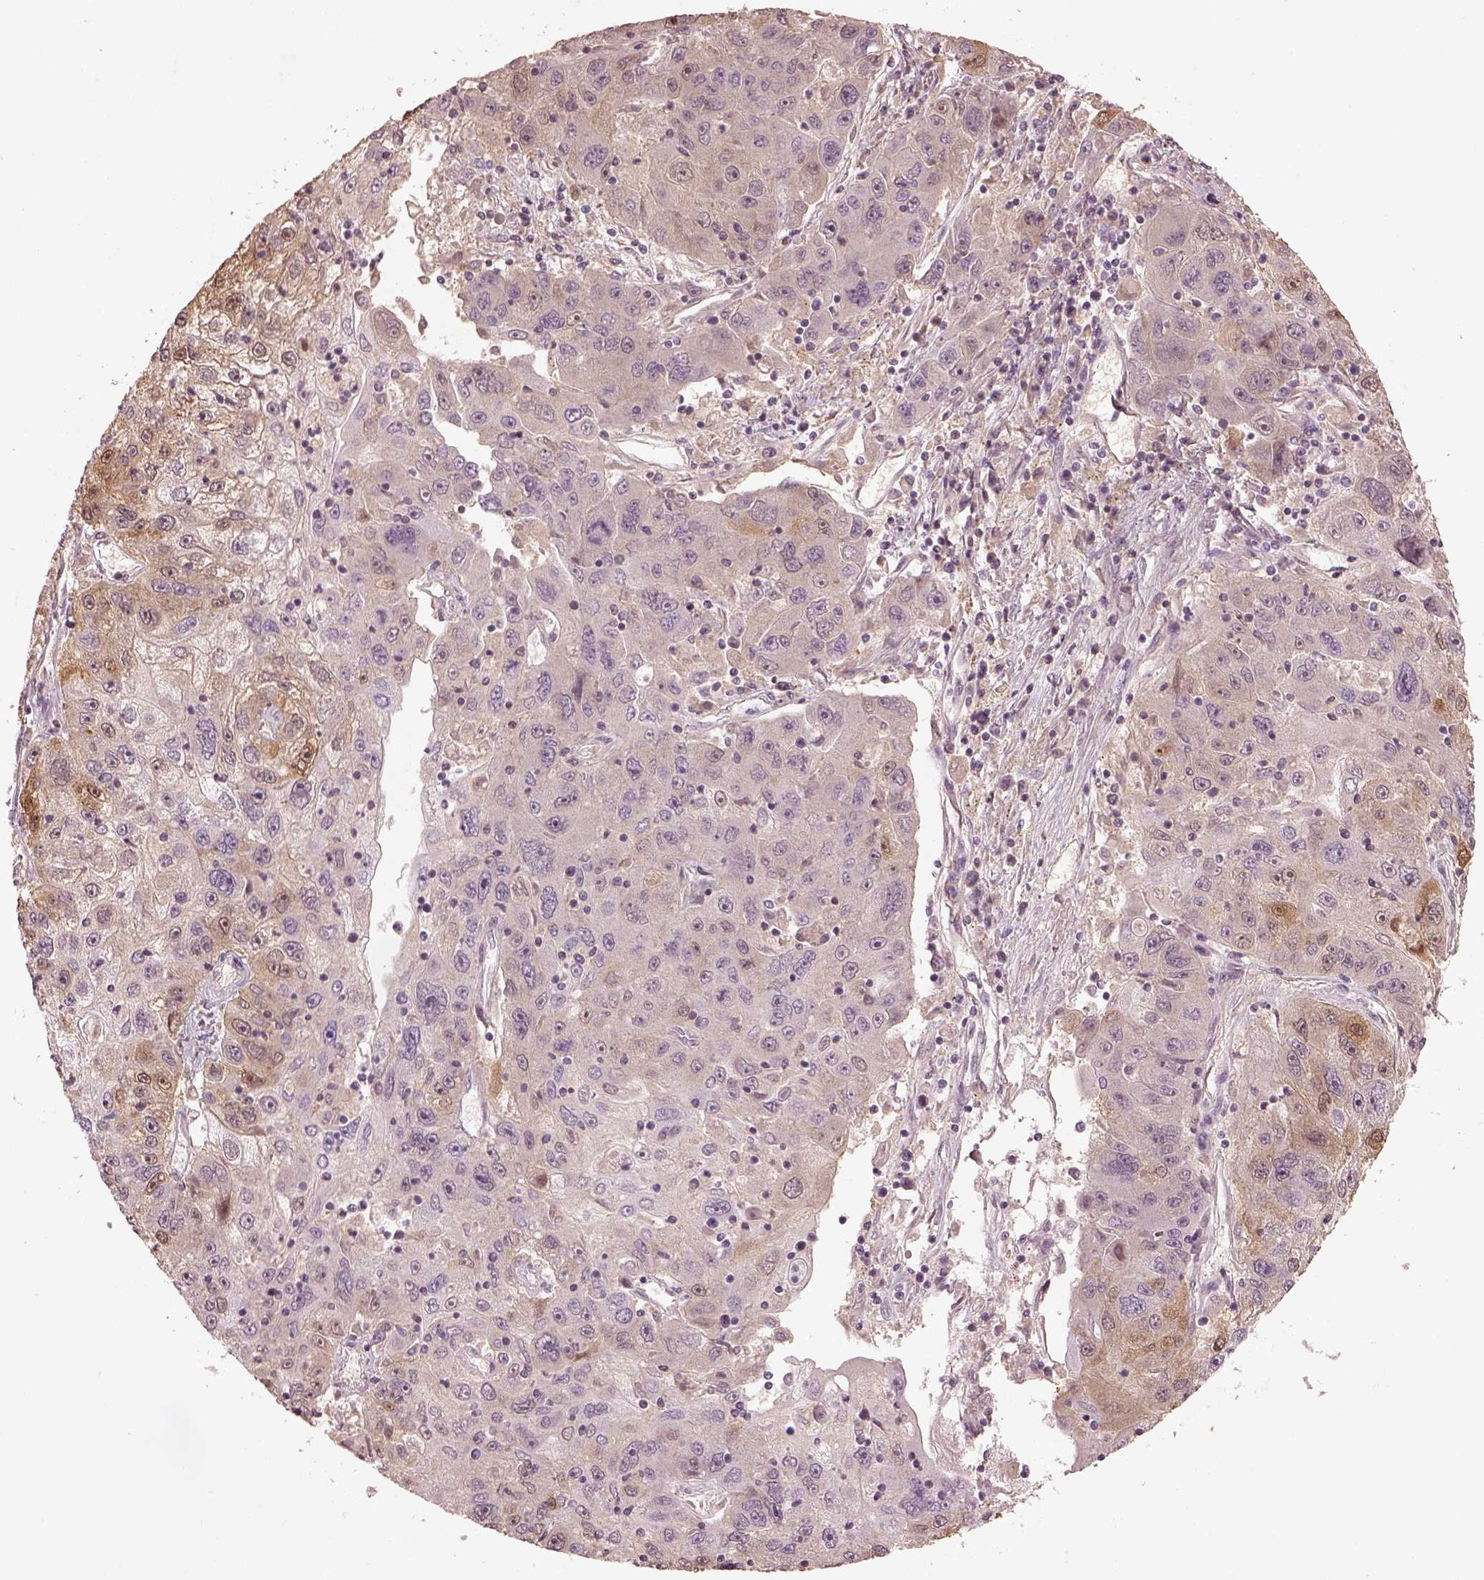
{"staining": {"intensity": "weak", "quantity": "<25%", "location": "cytoplasmic/membranous"}, "tissue": "stomach cancer", "cell_type": "Tumor cells", "image_type": "cancer", "snomed": [{"axis": "morphology", "description": "Adenocarcinoma, NOS"}, {"axis": "topography", "description": "Stomach"}], "caption": "Tumor cells are negative for protein expression in human stomach adenocarcinoma. (Brightfield microscopy of DAB immunohistochemistry at high magnification).", "gene": "TLX3", "patient": {"sex": "male", "age": 56}}